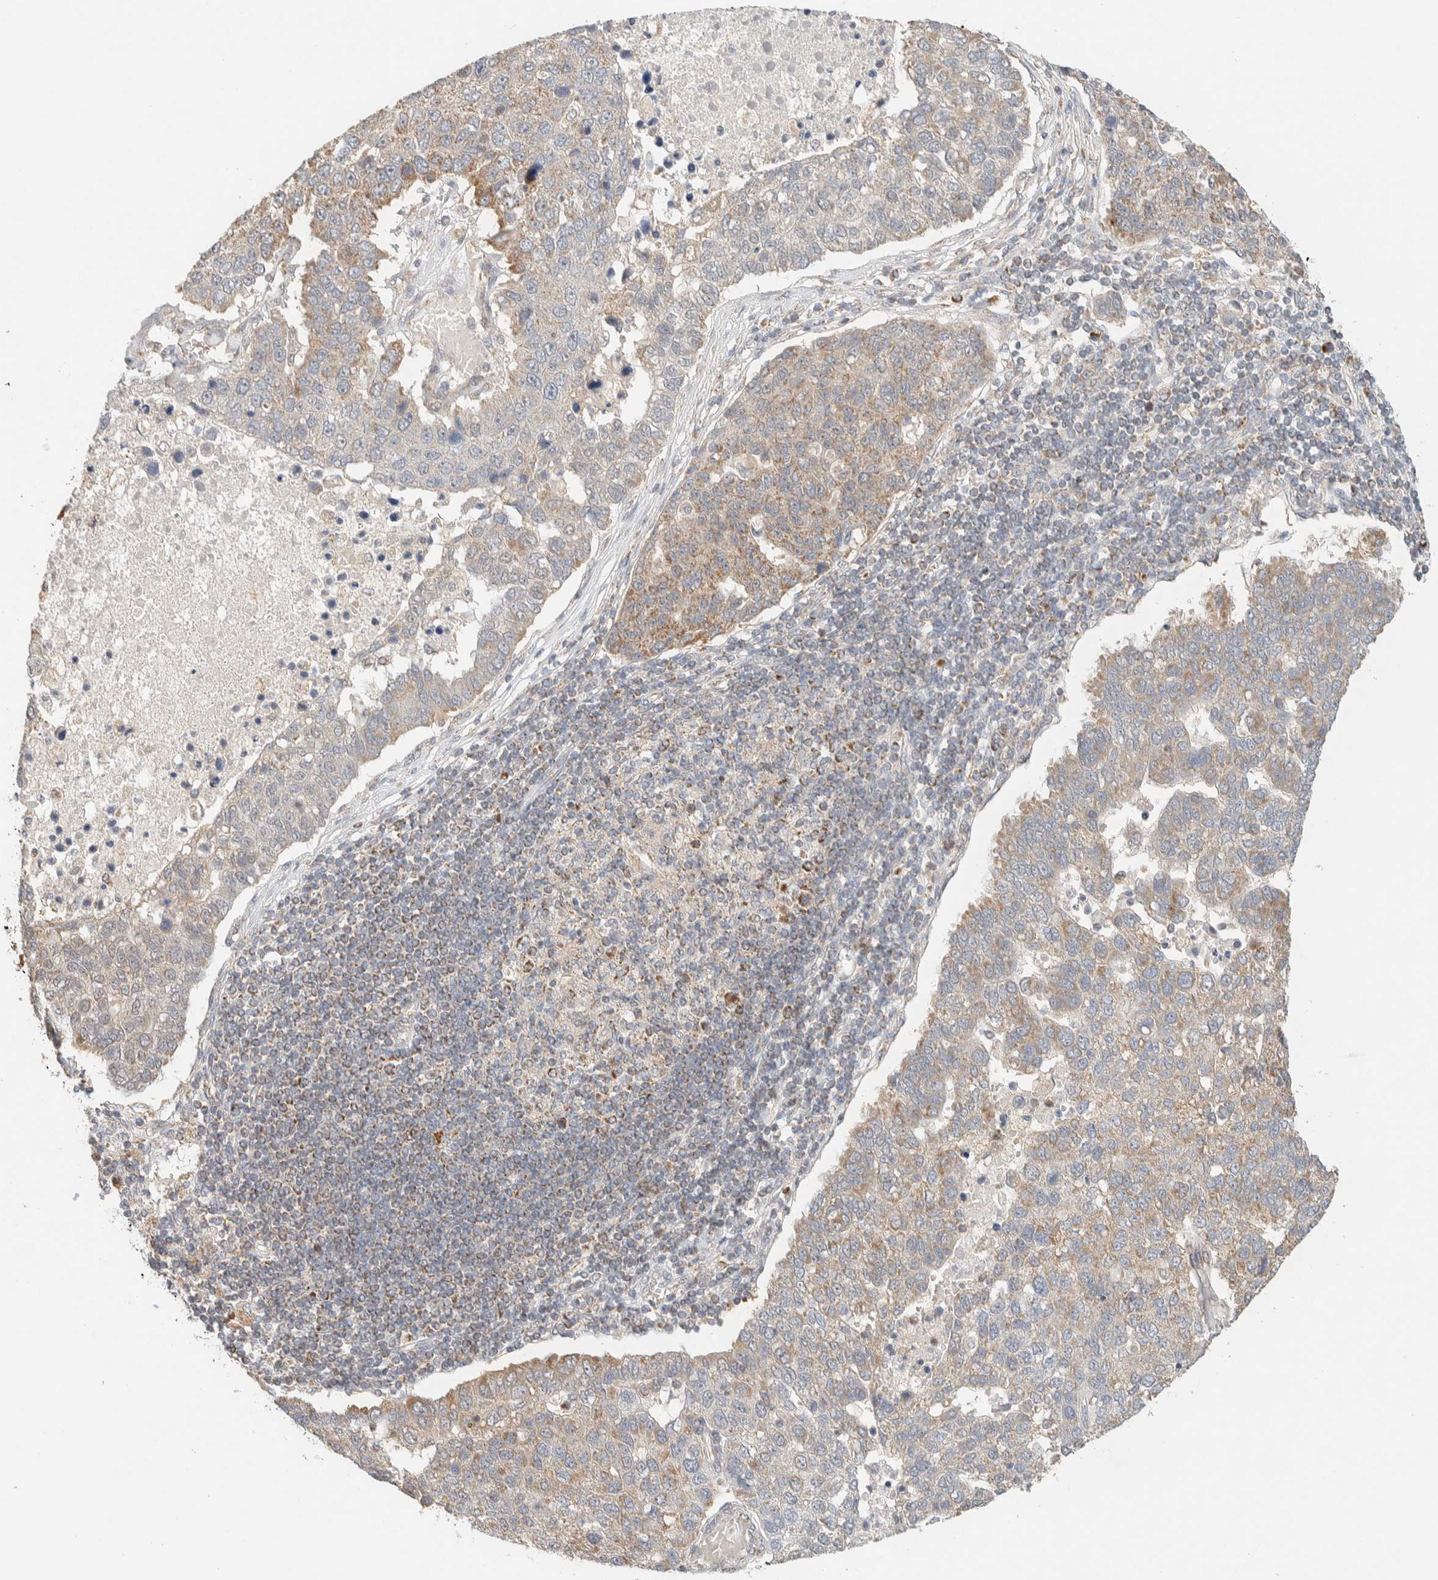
{"staining": {"intensity": "weak", "quantity": ">75%", "location": "cytoplasmic/membranous"}, "tissue": "pancreatic cancer", "cell_type": "Tumor cells", "image_type": "cancer", "snomed": [{"axis": "morphology", "description": "Adenocarcinoma, NOS"}, {"axis": "topography", "description": "Pancreas"}], "caption": "Immunohistochemical staining of human adenocarcinoma (pancreatic) demonstrates low levels of weak cytoplasmic/membranous protein expression in about >75% of tumor cells.", "gene": "MRPL41", "patient": {"sex": "female", "age": 61}}